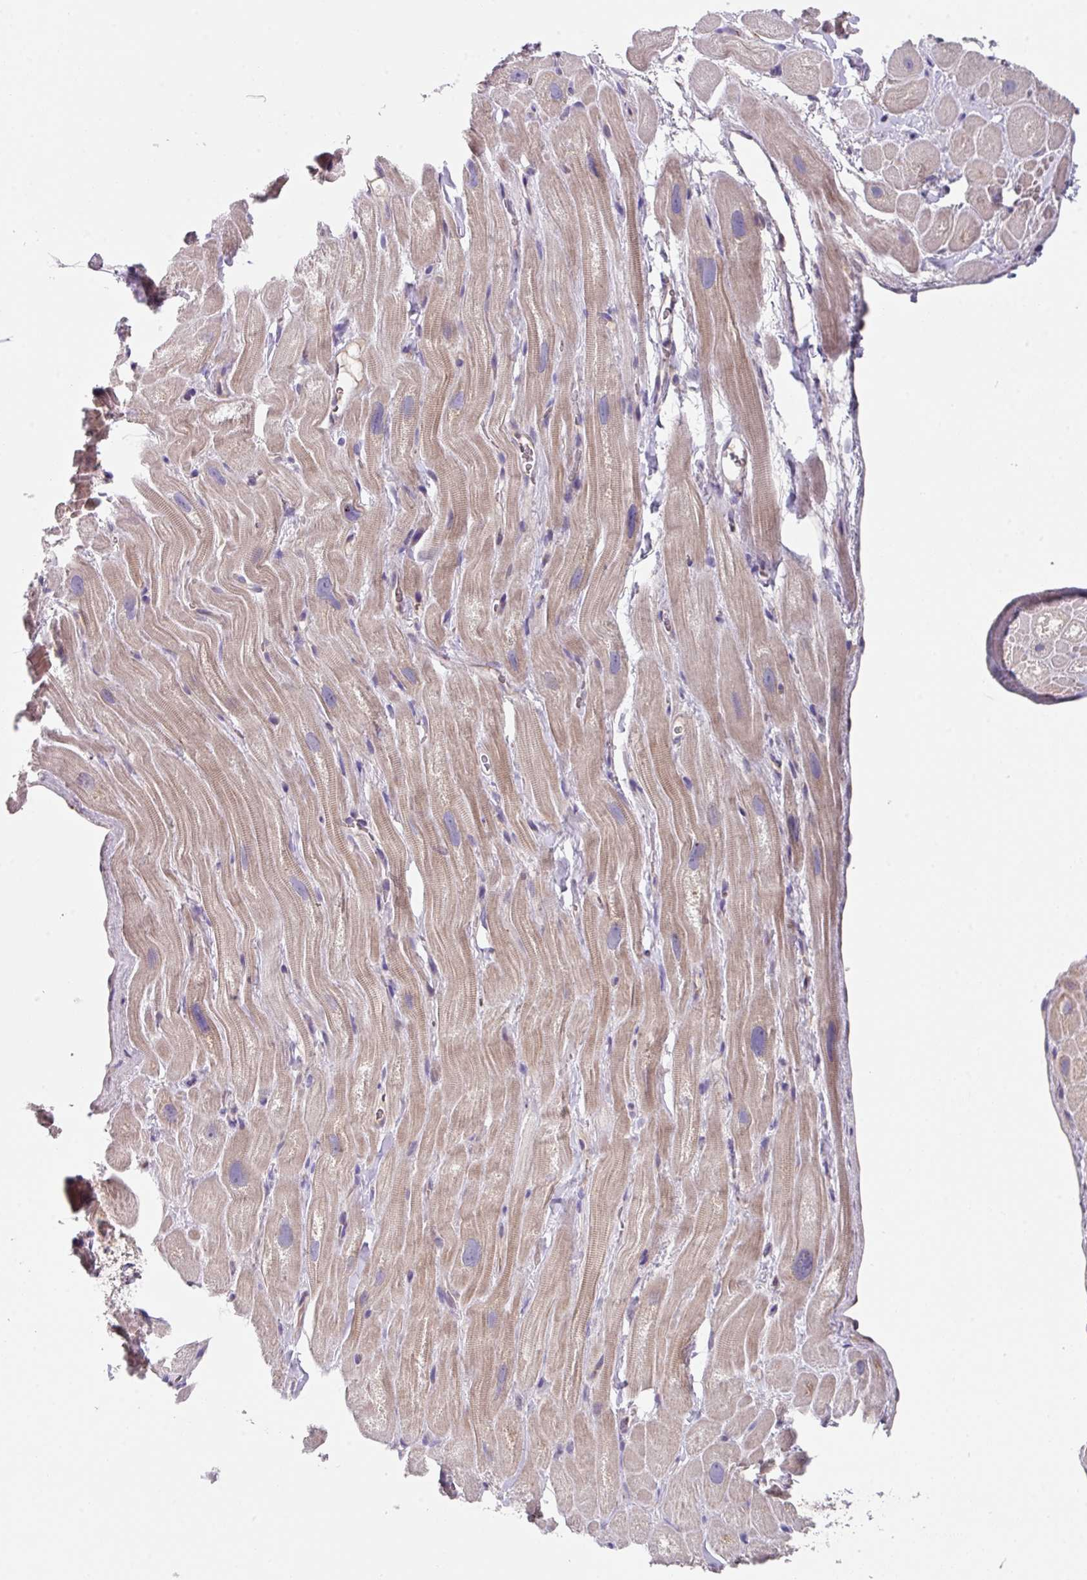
{"staining": {"intensity": "moderate", "quantity": "25%-75%", "location": "cytoplasmic/membranous"}, "tissue": "heart muscle", "cell_type": "Cardiomyocytes", "image_type": "normal", "snomed": [{"axis": "morphology", "description": "Normal tissue, NOS"}, {"axis": "topography", "description": "Heart"}], "caption": "The photomicrograph reveals staining of unremarkable heart muscle, revealing moderate cytoplasmic/membranous protein expression (brown color) within cardiomyocytes.", "gene": "EIF4B", "patient": {"sex": "male", "age": 49}}